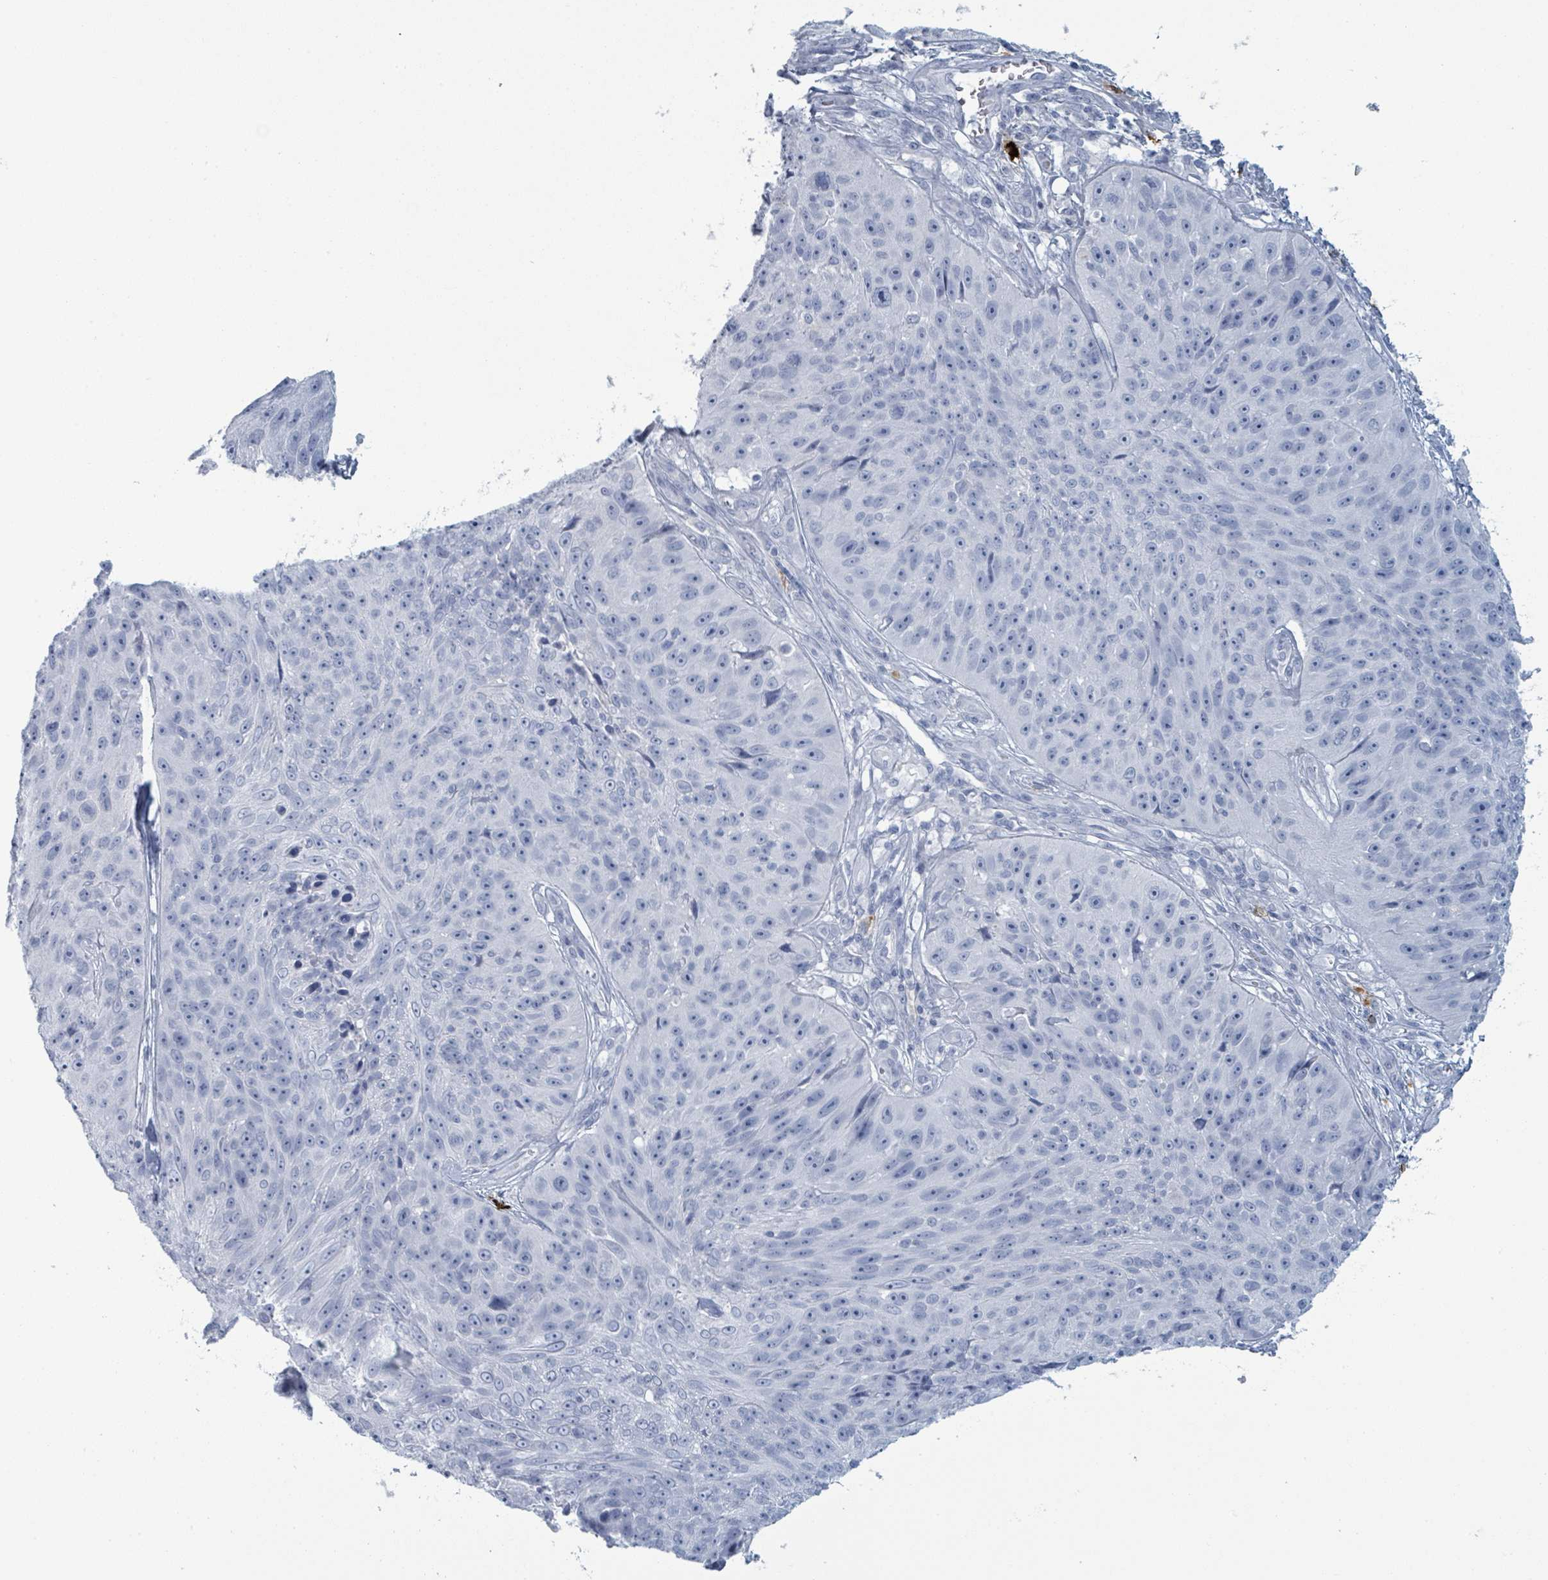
{"staining": {"intensity": "negative", "quantity": "none", "location": "none"}, "tissue": "skin cancer", "cell_type": "Tumor cells", "image_type": "cancer", "snomed": [{"axis": "morphology", "description": "Squamous cell carcinoma, NOS"}, {"axis": "topography", "description": "Skin"}], "caption": "DAB immunohistochemical staining of human squamous cell carcinoma (skin) exhibits no significant staining in tumor cells.", "gene": "VPS13D", "patient": {"sex": "female", "age": 87}}